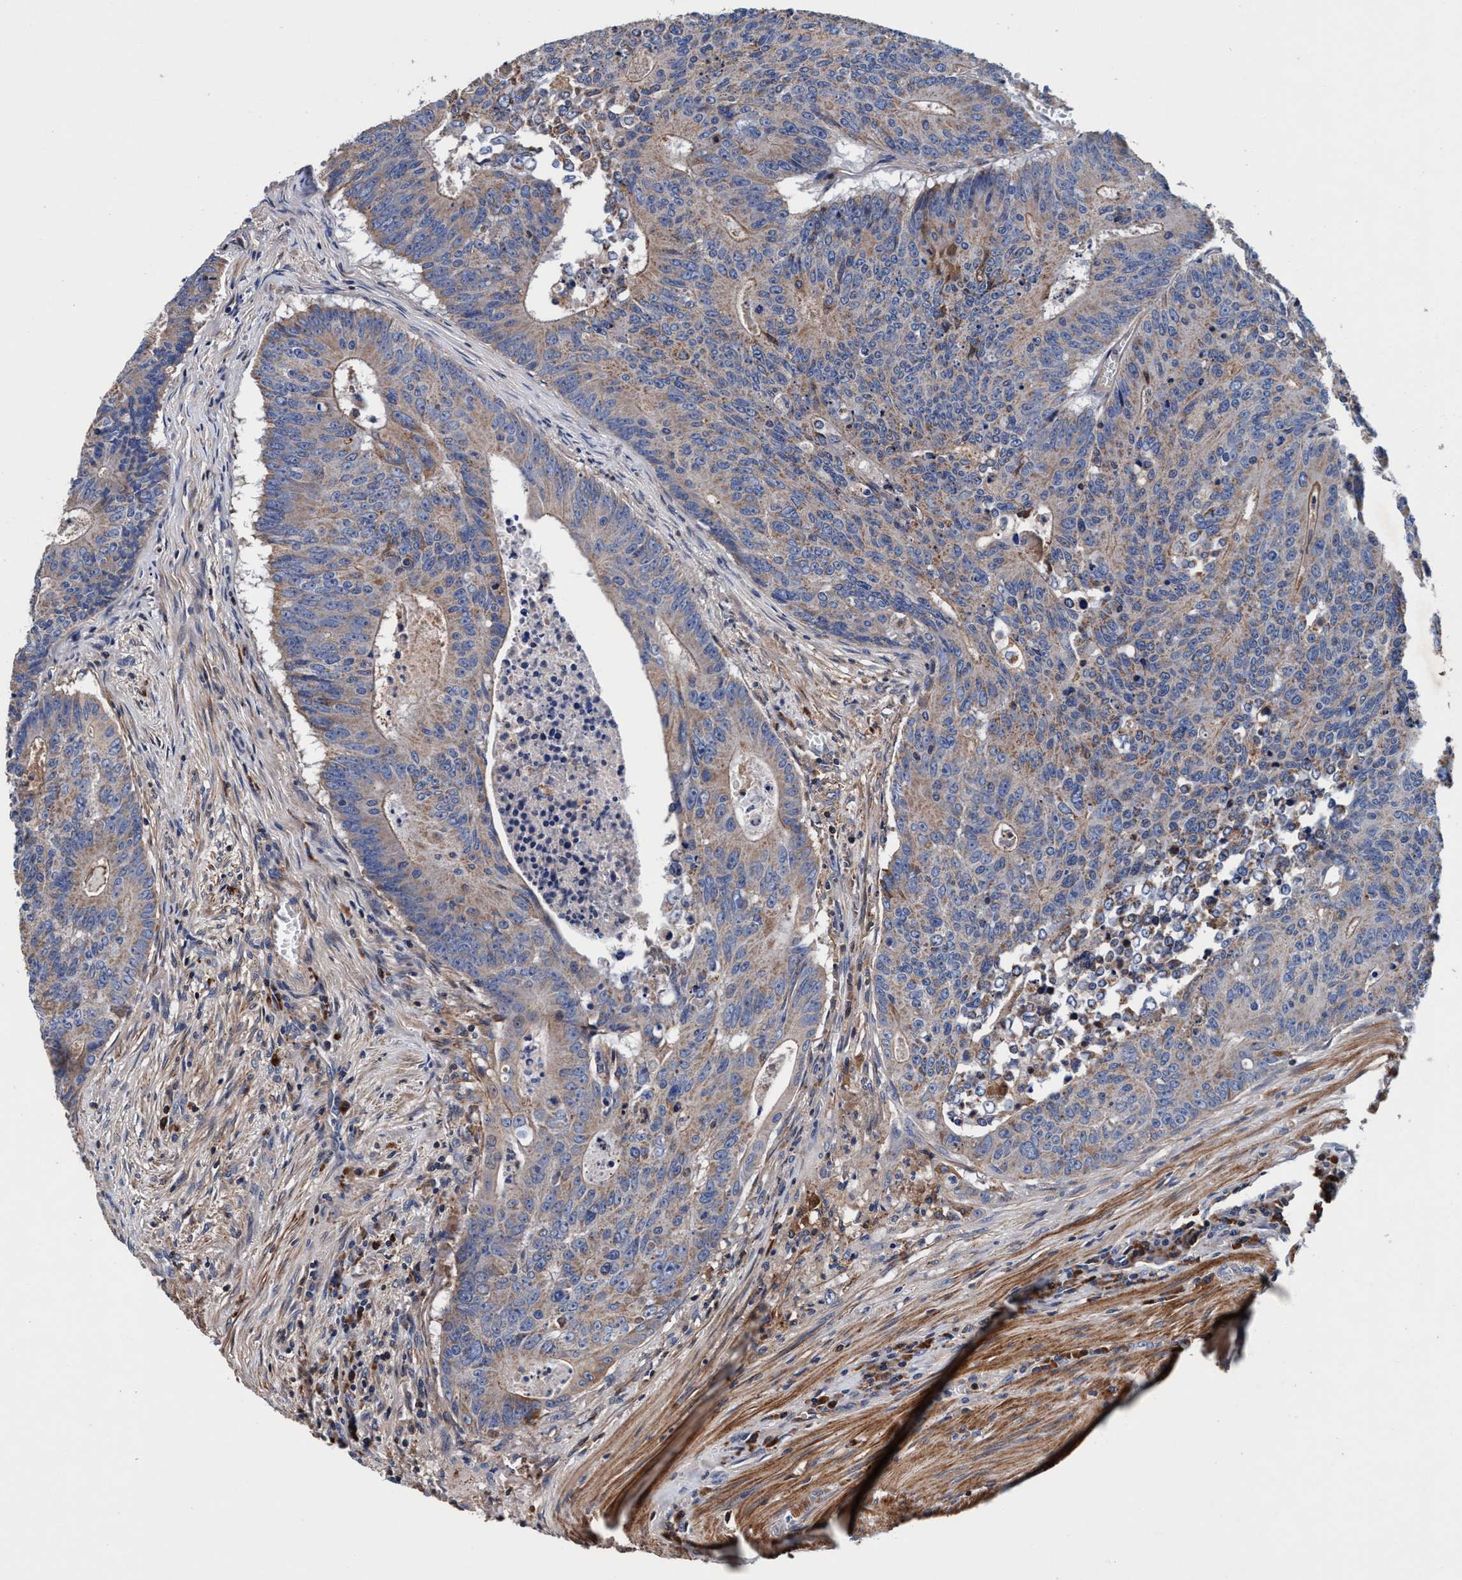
{"staining": {"intensity": "moderate", "quantity": "25%-75%", "location": "cytoplasmic/membranous"}, "tissue": "colorectal cancer", "cell_type": "Tumor cells", "image_type": "cancer", "snomed": [{"axis": "morphology", "description": "Adenocarcinoma, NOS"}, {"axis": "topography", "description": "Colon"}], "caption": "The histopathology image exhibits immunohistochemical staining of adenocarcinoma (colorectal). There is moderate cytoplasmic/membranous expression is seen in about 25%-75% of tumor cells.", "gene": "RNF208", "patient": {"sex": "male", "age": 87}}